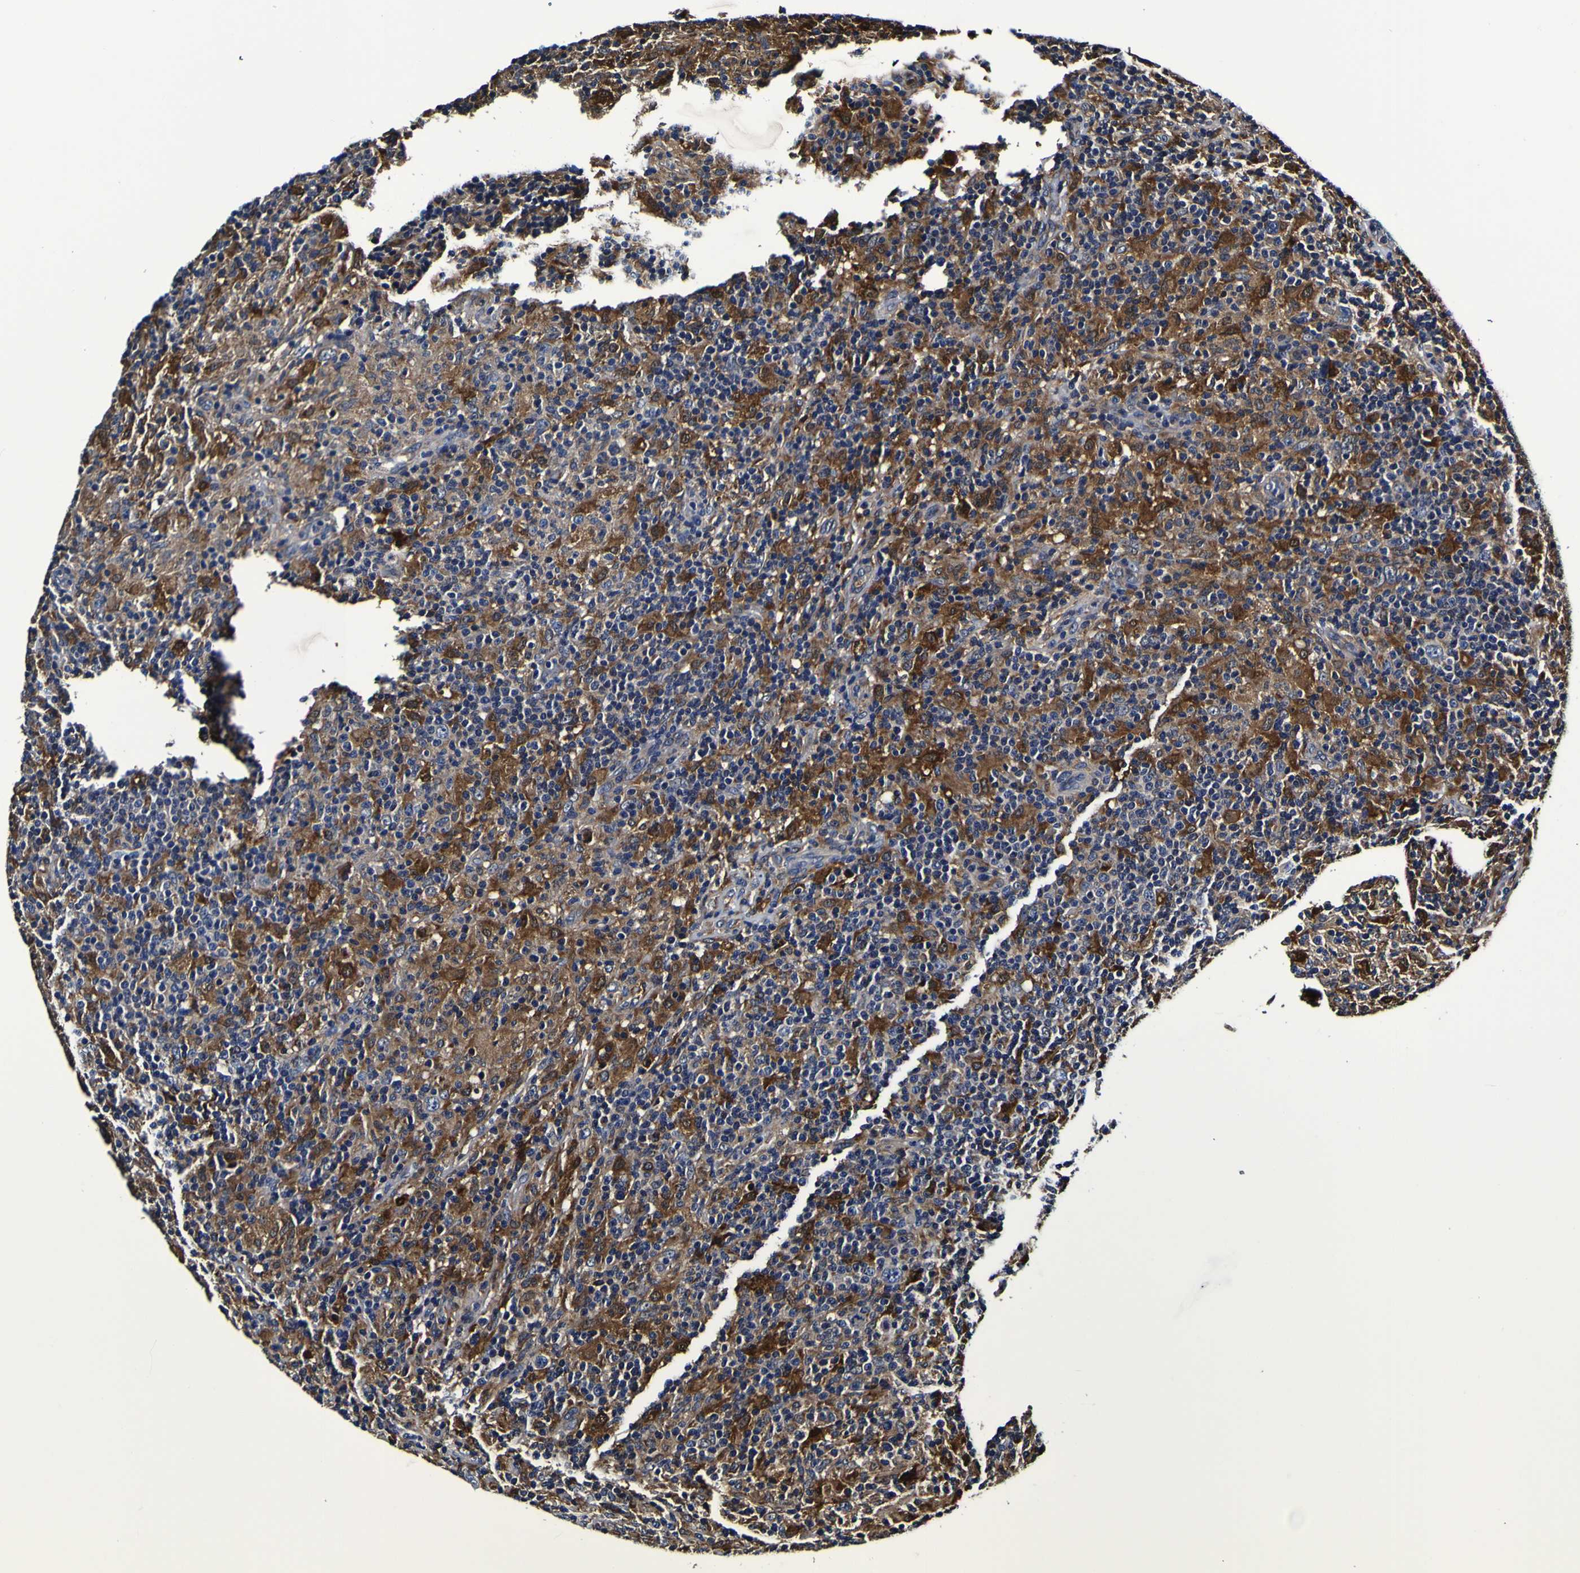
{"staining": {"intensity": "negative", "quantity": "none", "location": "none"}, "tissue": "lymphoma", "cell_type": "Tumor cells", "image_type": "cancer", "snomed": [{"axis": "morphology", "description": "Hodgkin's disease, NOS"}, {"axis": "topography", "description": "Lymph node"}], "caption": "IHC of lymphoma demonstrates no staining in tumor cells. The staining was performed using DAB to visualize the protein expression in brown, while the nuclei were stained in blue with hematoxylin (Magnification: 20x).", "gene": "GPX1", "patient": {"sex": "male", "age": 70}}